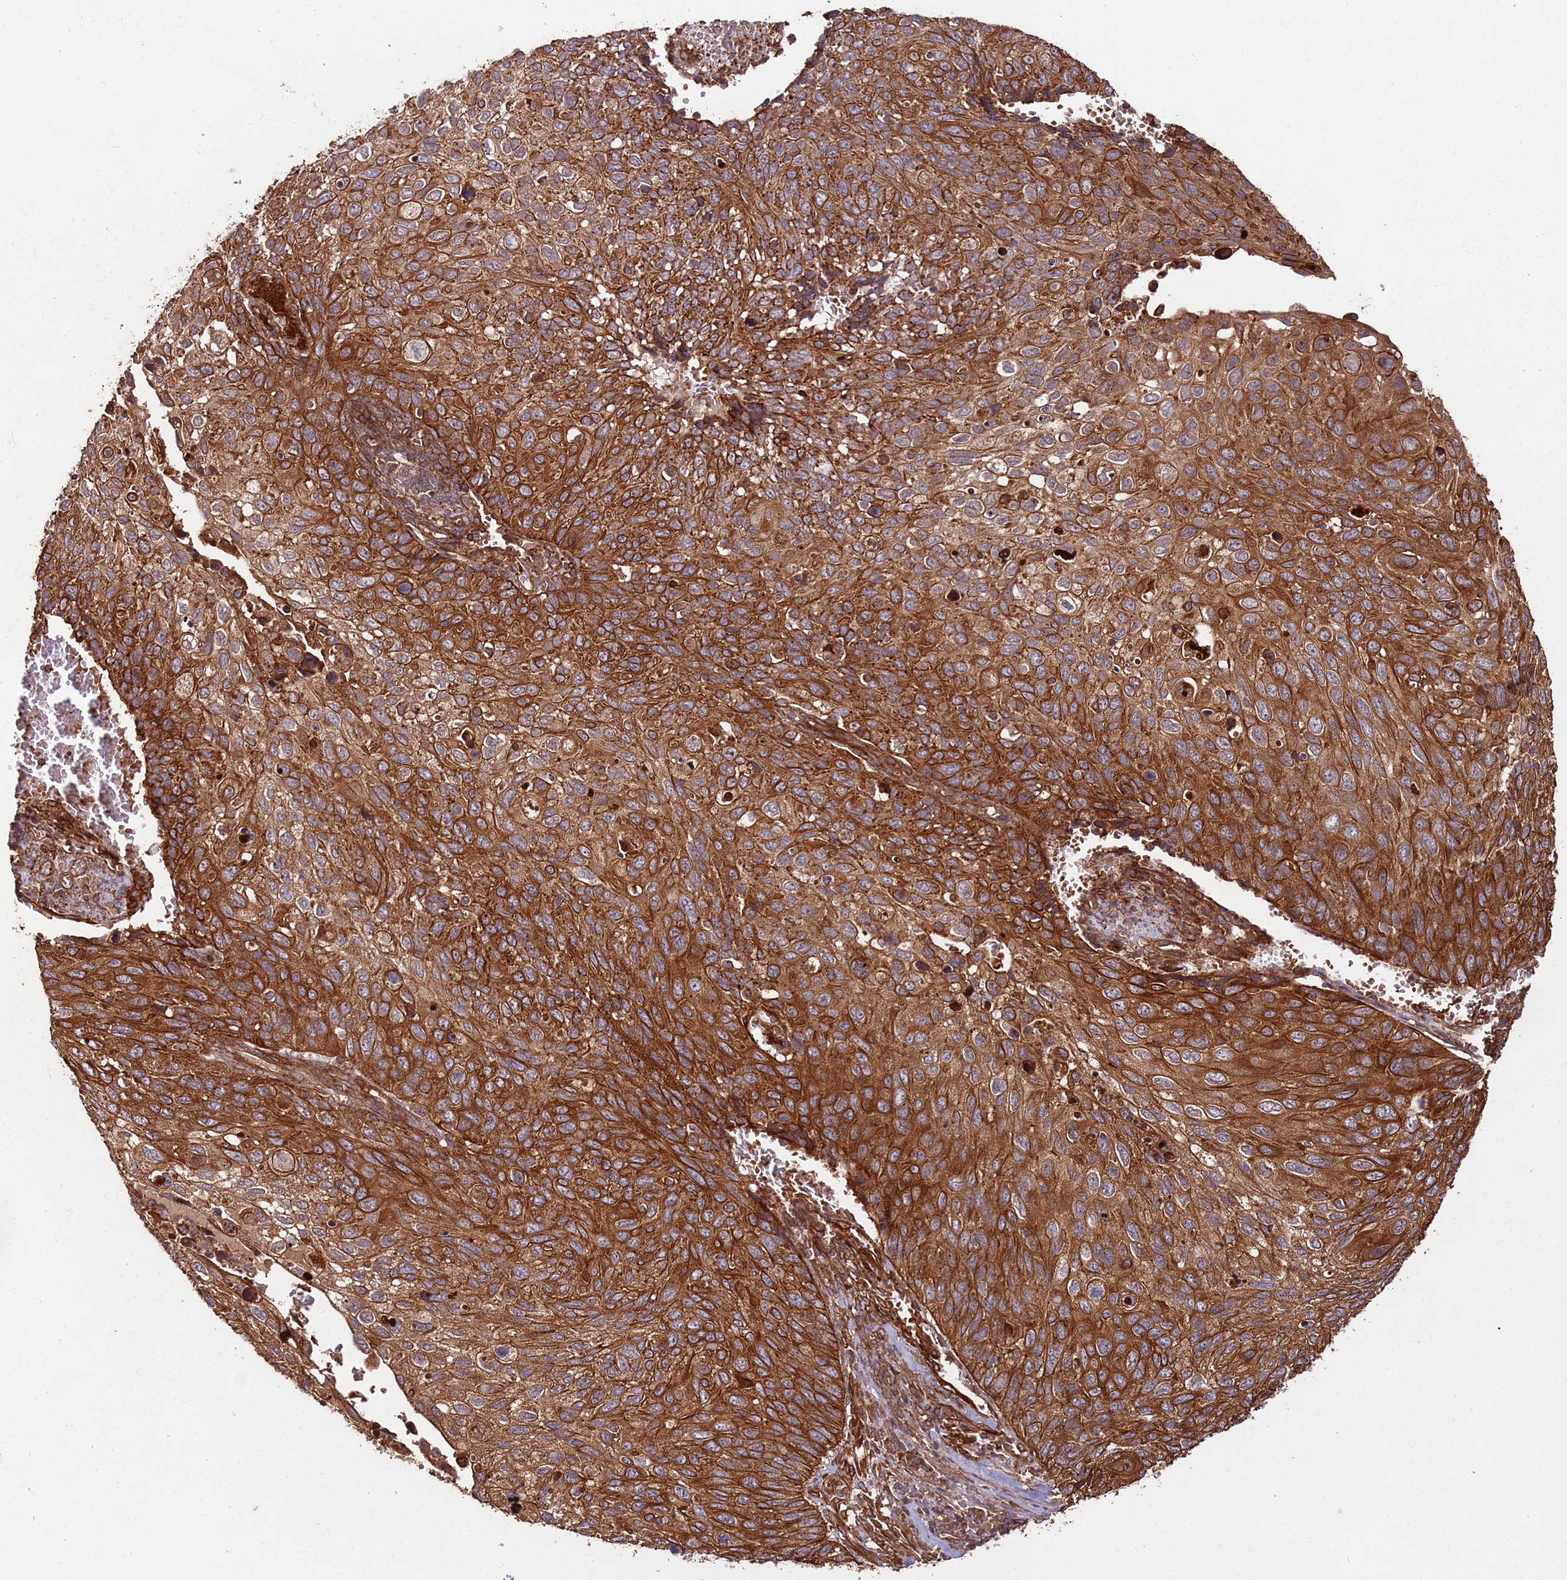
{"staining": {"intensity": "strong", "quantity": ">75%", "location": "cytoplasmic/membranous"}, "tissue": "cervical cancer", "cell_type": "Tumor cells", "image_type": "cancer", "snomed": [{"axis": "morphology", "description": "Squamous cell carcinoma, NOS"}, {"axis": "topography", "description": "Cervix"}], "caption": "Immunohistochemistry (DAB (3,3'-diaminobenzidine)) staining of human cervical squamous cell carcinoma demonstrates strong cytoplasmic/membranous protein expression in about >75% of tumor cells.", "gene": "FAM186A", "patient": {"sex": "female", "age": 70}}